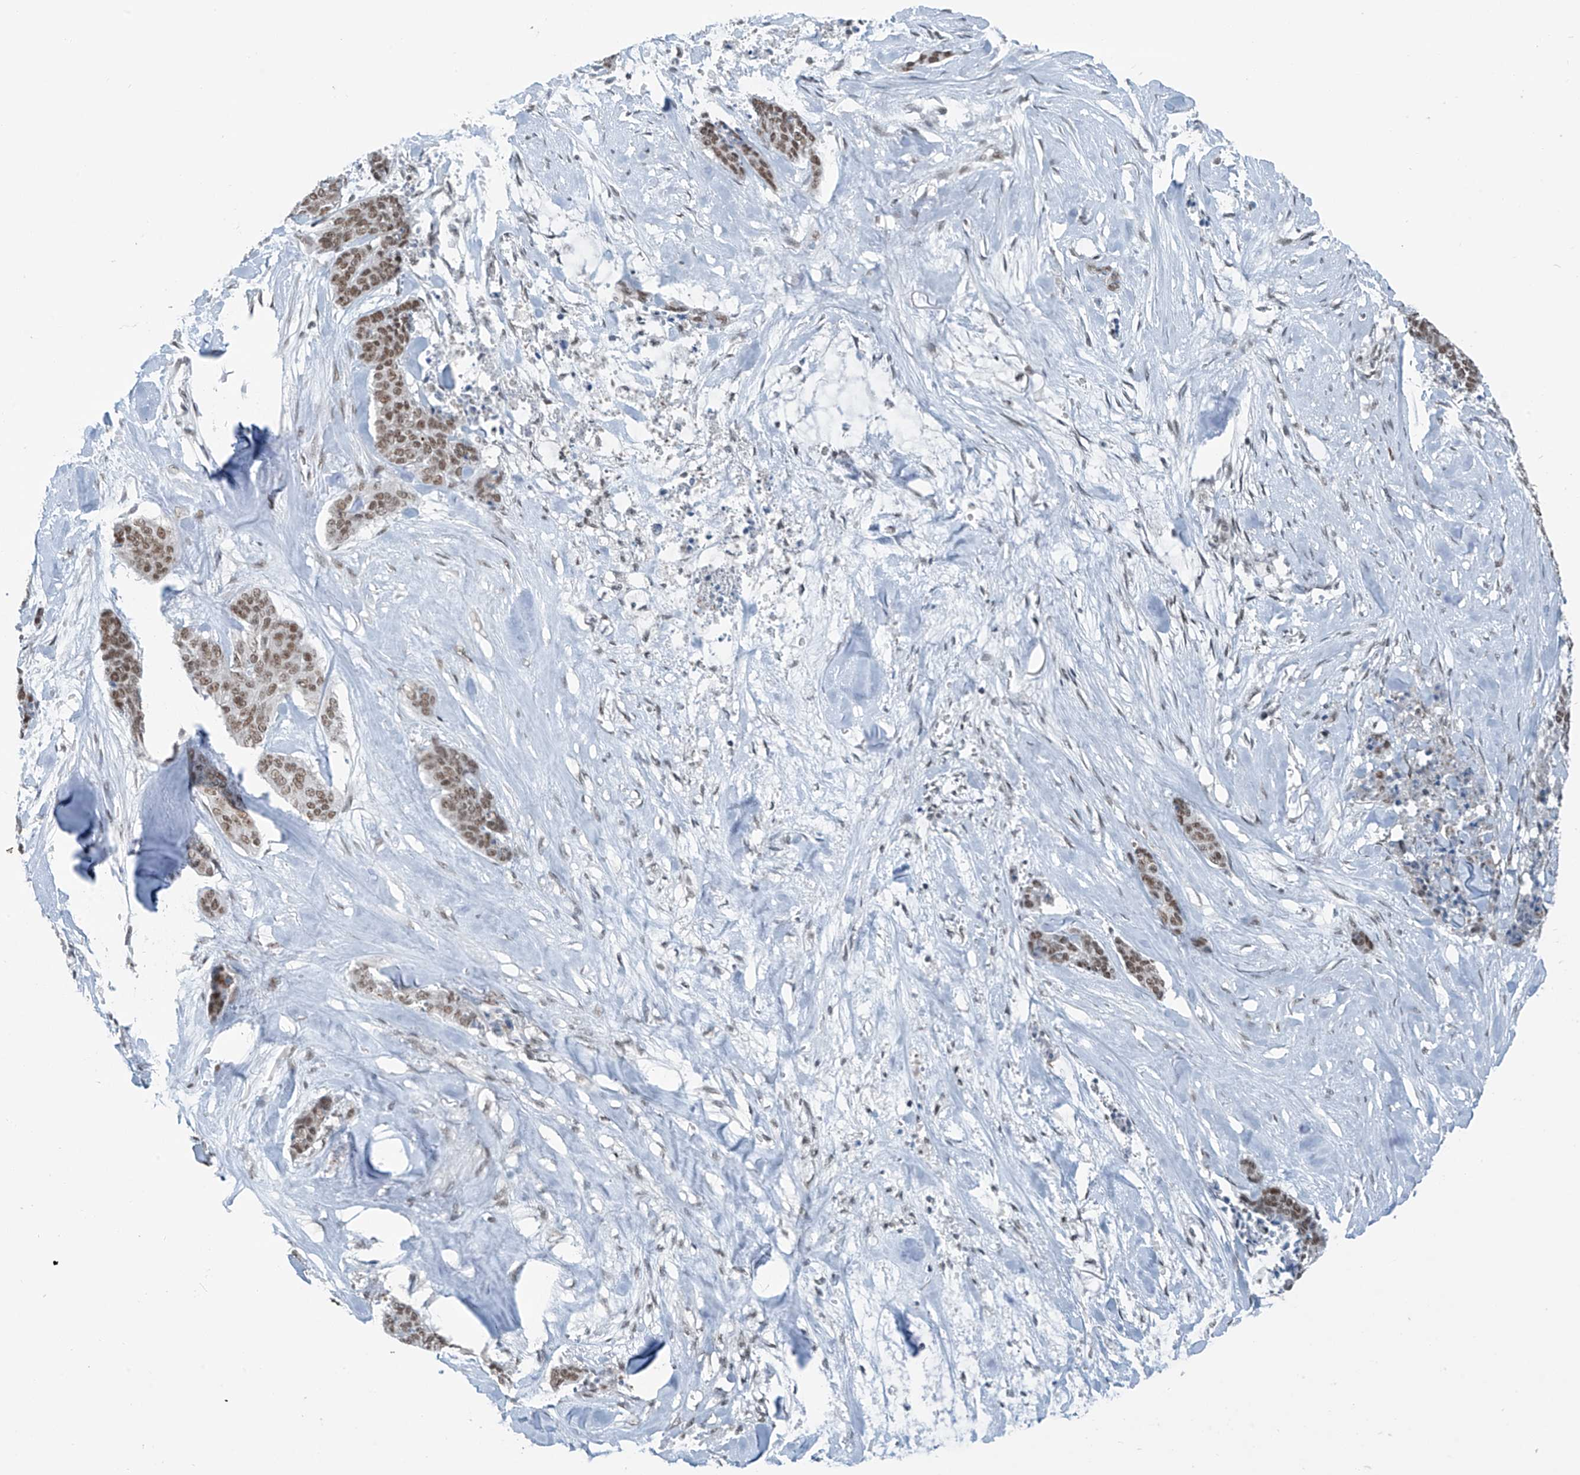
{"staining": {"intensity": "moderate", "quantity": ">75%", "location": "nuclear"}, "tissue": "skin cancer", "cell_type": "Tumor cells", "image_type": "cancer", "snomed": [{"axis": "morphology", "description": "Basal cell carcinoma"}, {"axis": "topography", "description": "Skin"}], "caption": "Immunohistochemical staining of skin cancer reveals moderate nuclear protein positivity in about >75% of tumor cells. The staining was performed using DAB (3,3'-diaminobenzidine), with brown indicating positive protein expression. Nuclei are stained blue with hematoxylin.", "gene": "WRNIP1", "patient": {"sex": "female", "age": 64}}